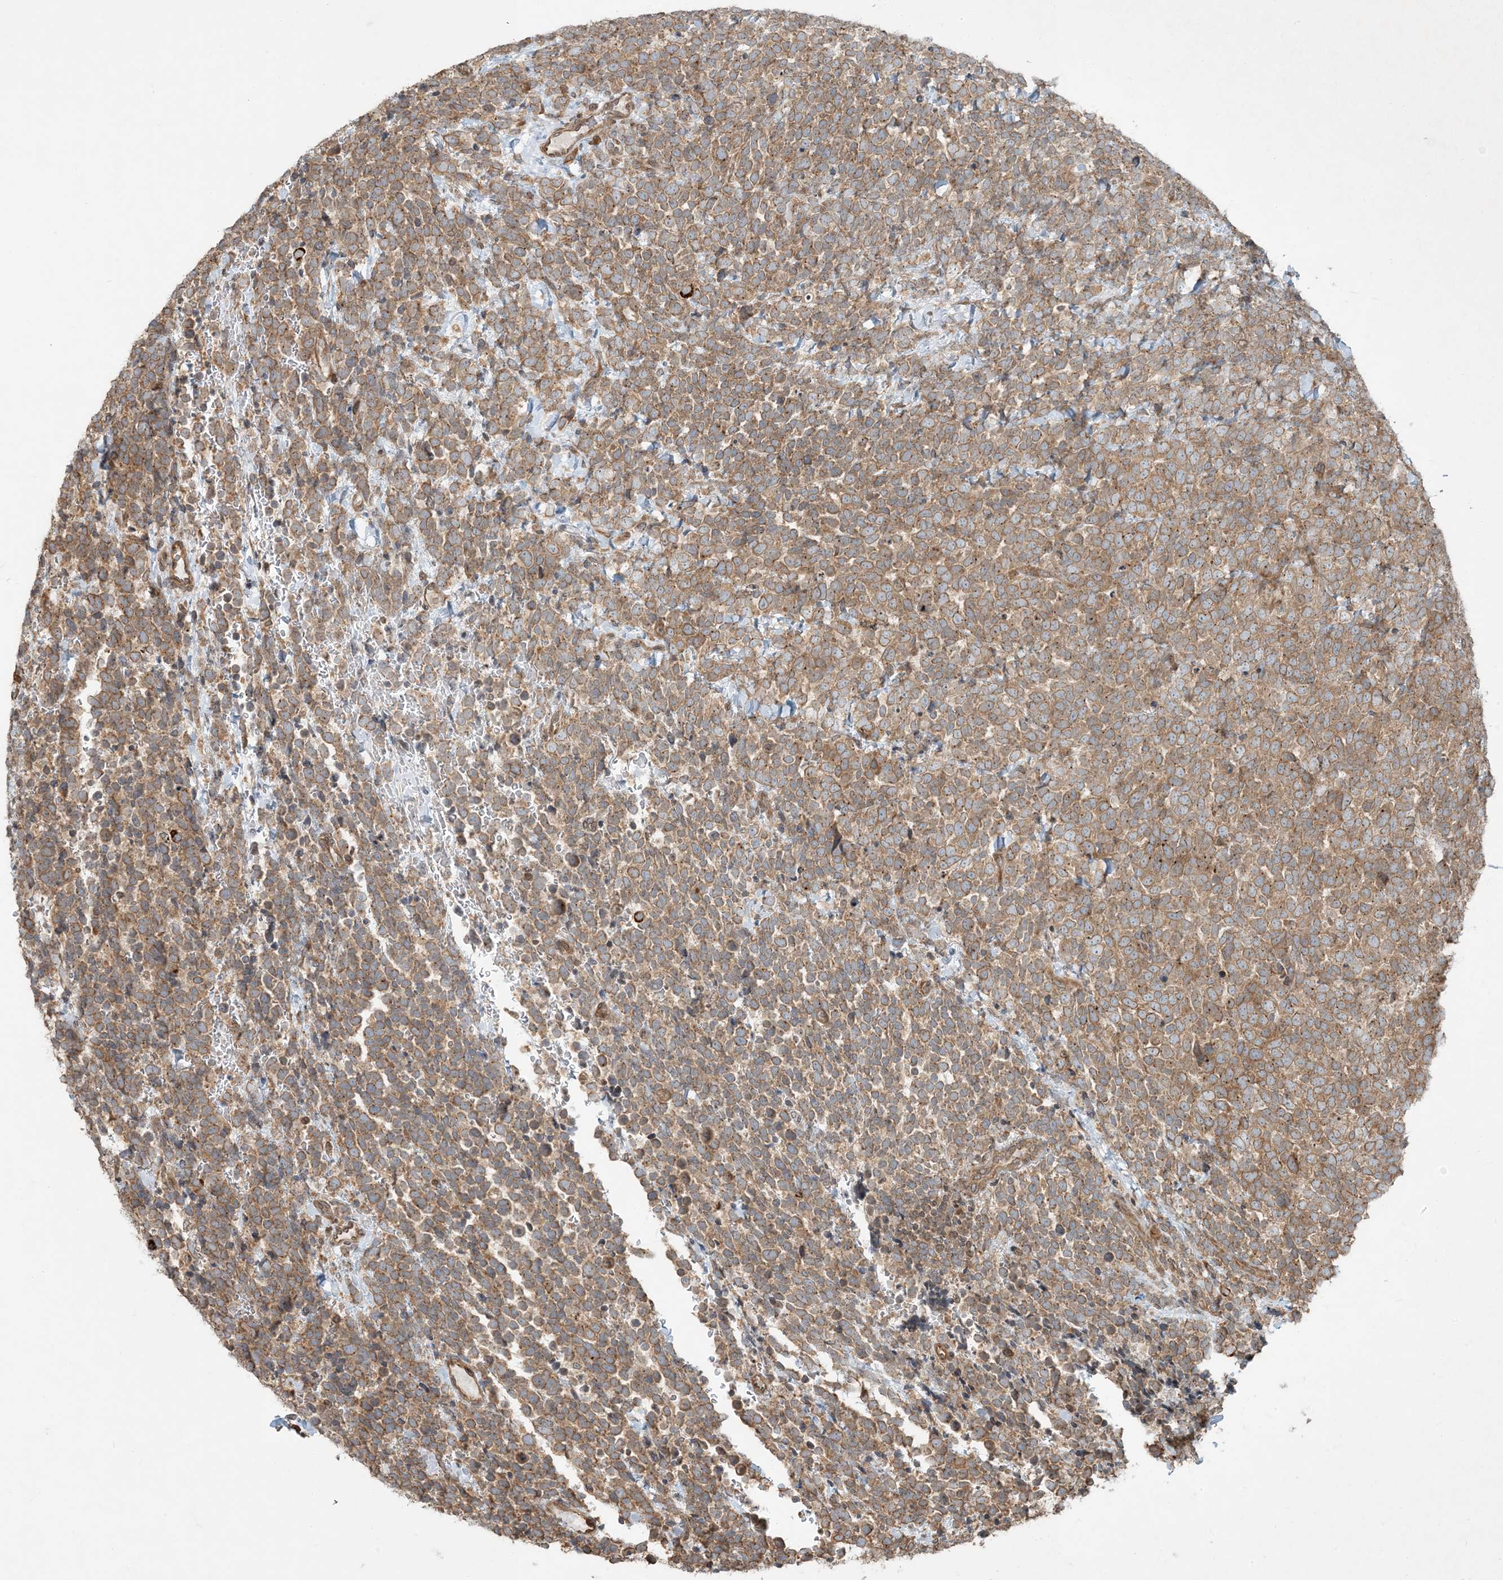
{"staining": {"intensity": "moderate", "quantity": ">75%", "location": "cytoplasmic/membranous"}, "tissue": "urothelial cancer", "cell_type": "Tumor cells", "image_type": "cancer", "snomed": [{"axis": "morphology", "description": "Urothelial carcinoma, High grade"}, {"axis": "topography", "description": "Urinary bladder"}], "caption": "Moderate cytoplasmic/membranous expression is appreciated in approximately >75% of tumor cells in urothelial cancer. The staining was performed using DAB (3,3'-diaminobenzidine), with brown indicating positive protein expression. Nuclei are stained blue with hematoxylin.", "gene": "COMMD8", "patient": {"sex": "female", "age": 82}}